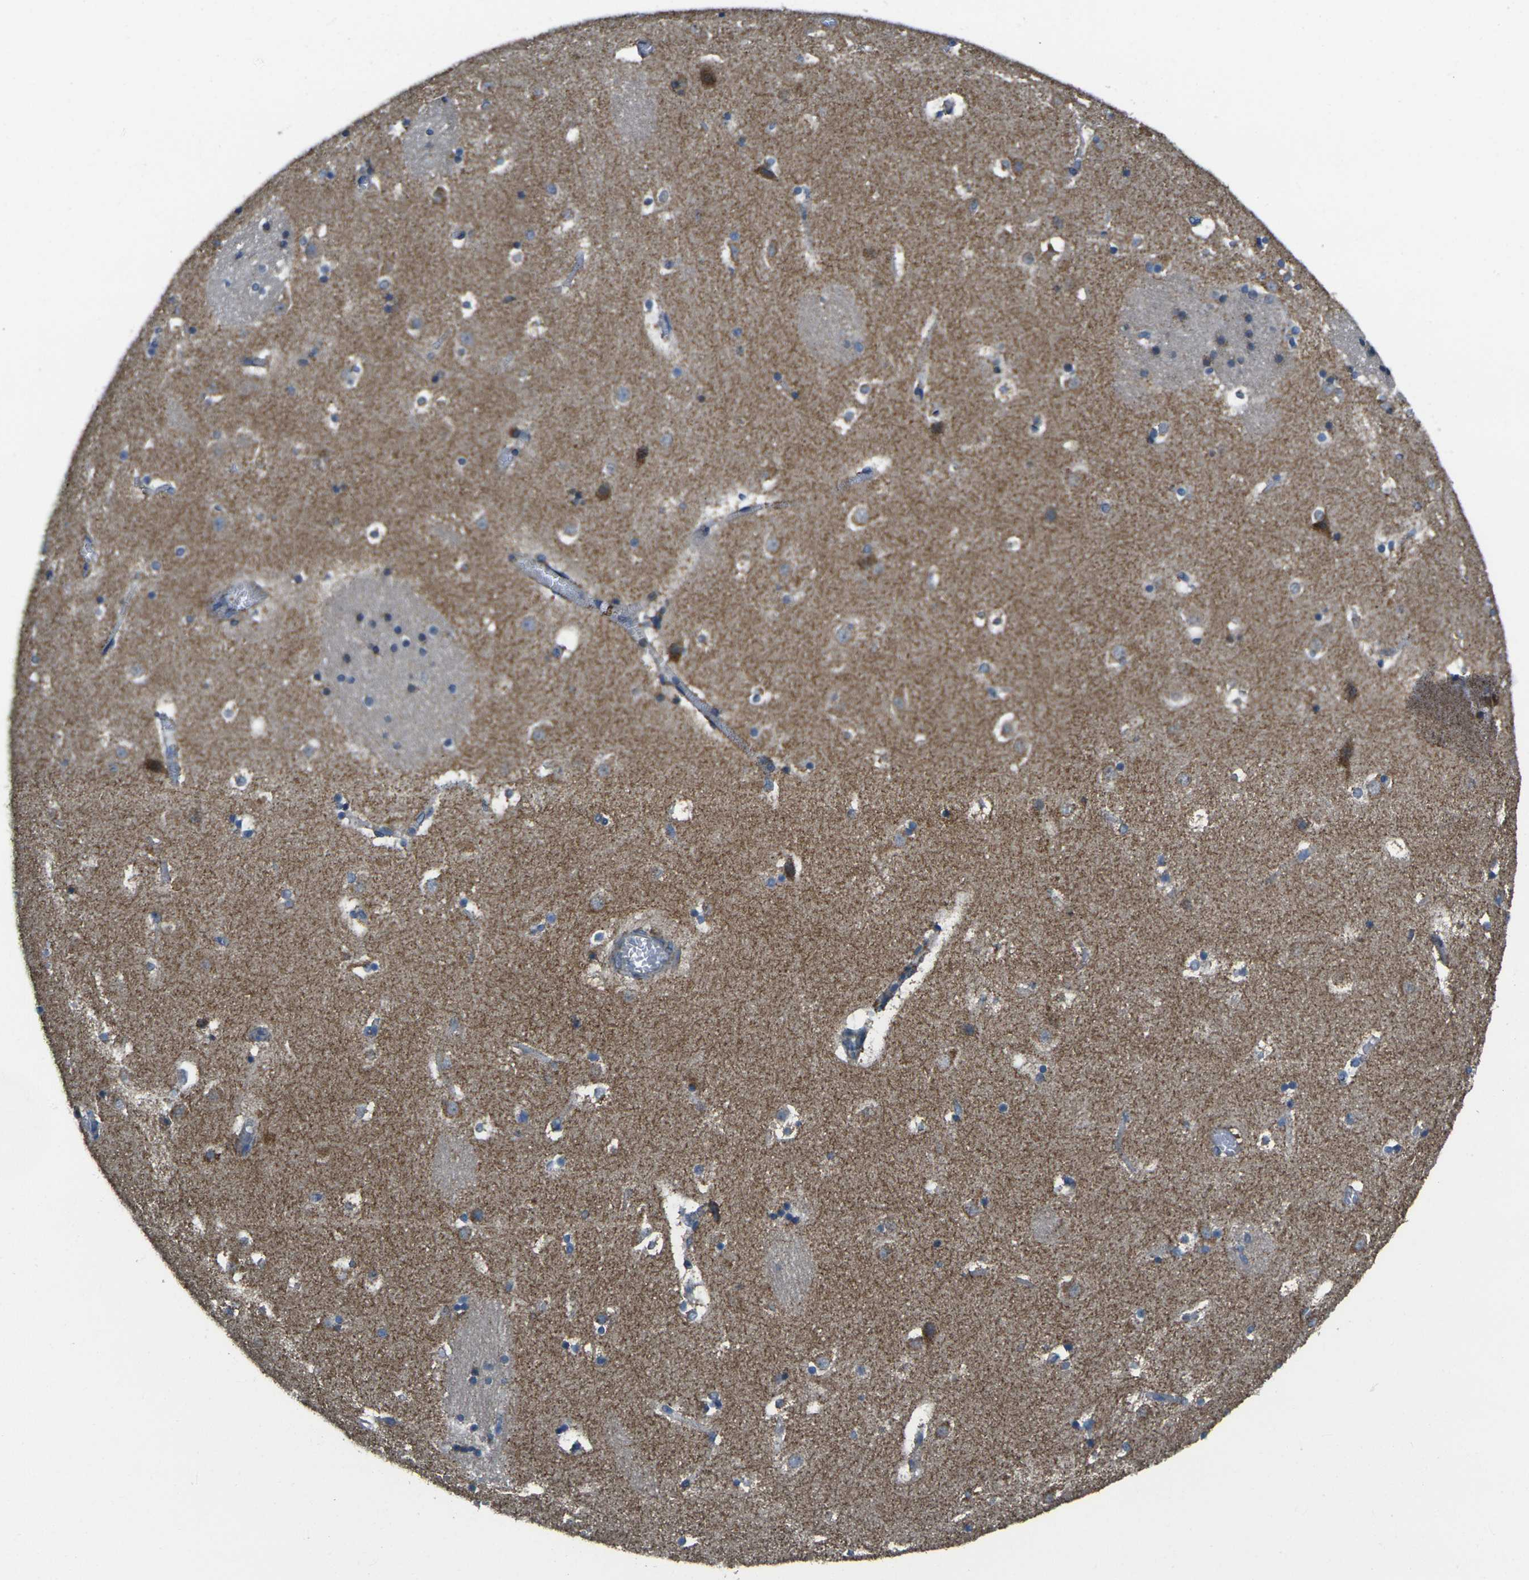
{"staining": {"intensity": "weak", "quantity": "25%-75%", "location": "cytoplasmic/membranous"}, "tissue": "caudate", "cell_type": "Glial cells", "image_type": "normal", "snomed": [{"axis": "morphology", "description": "Normal tissue, NOS"}, {"axis": "topography", "description": "Lateral ventricle wall"}], "caption": "IHC (DAB) staining of normal caudate shows weak cytoplasmic/membranous protein staining in approximately 25%-75% of glial cells.", "gene": "TMEM120B", "patient": {"sex": "male", "age": 45}}